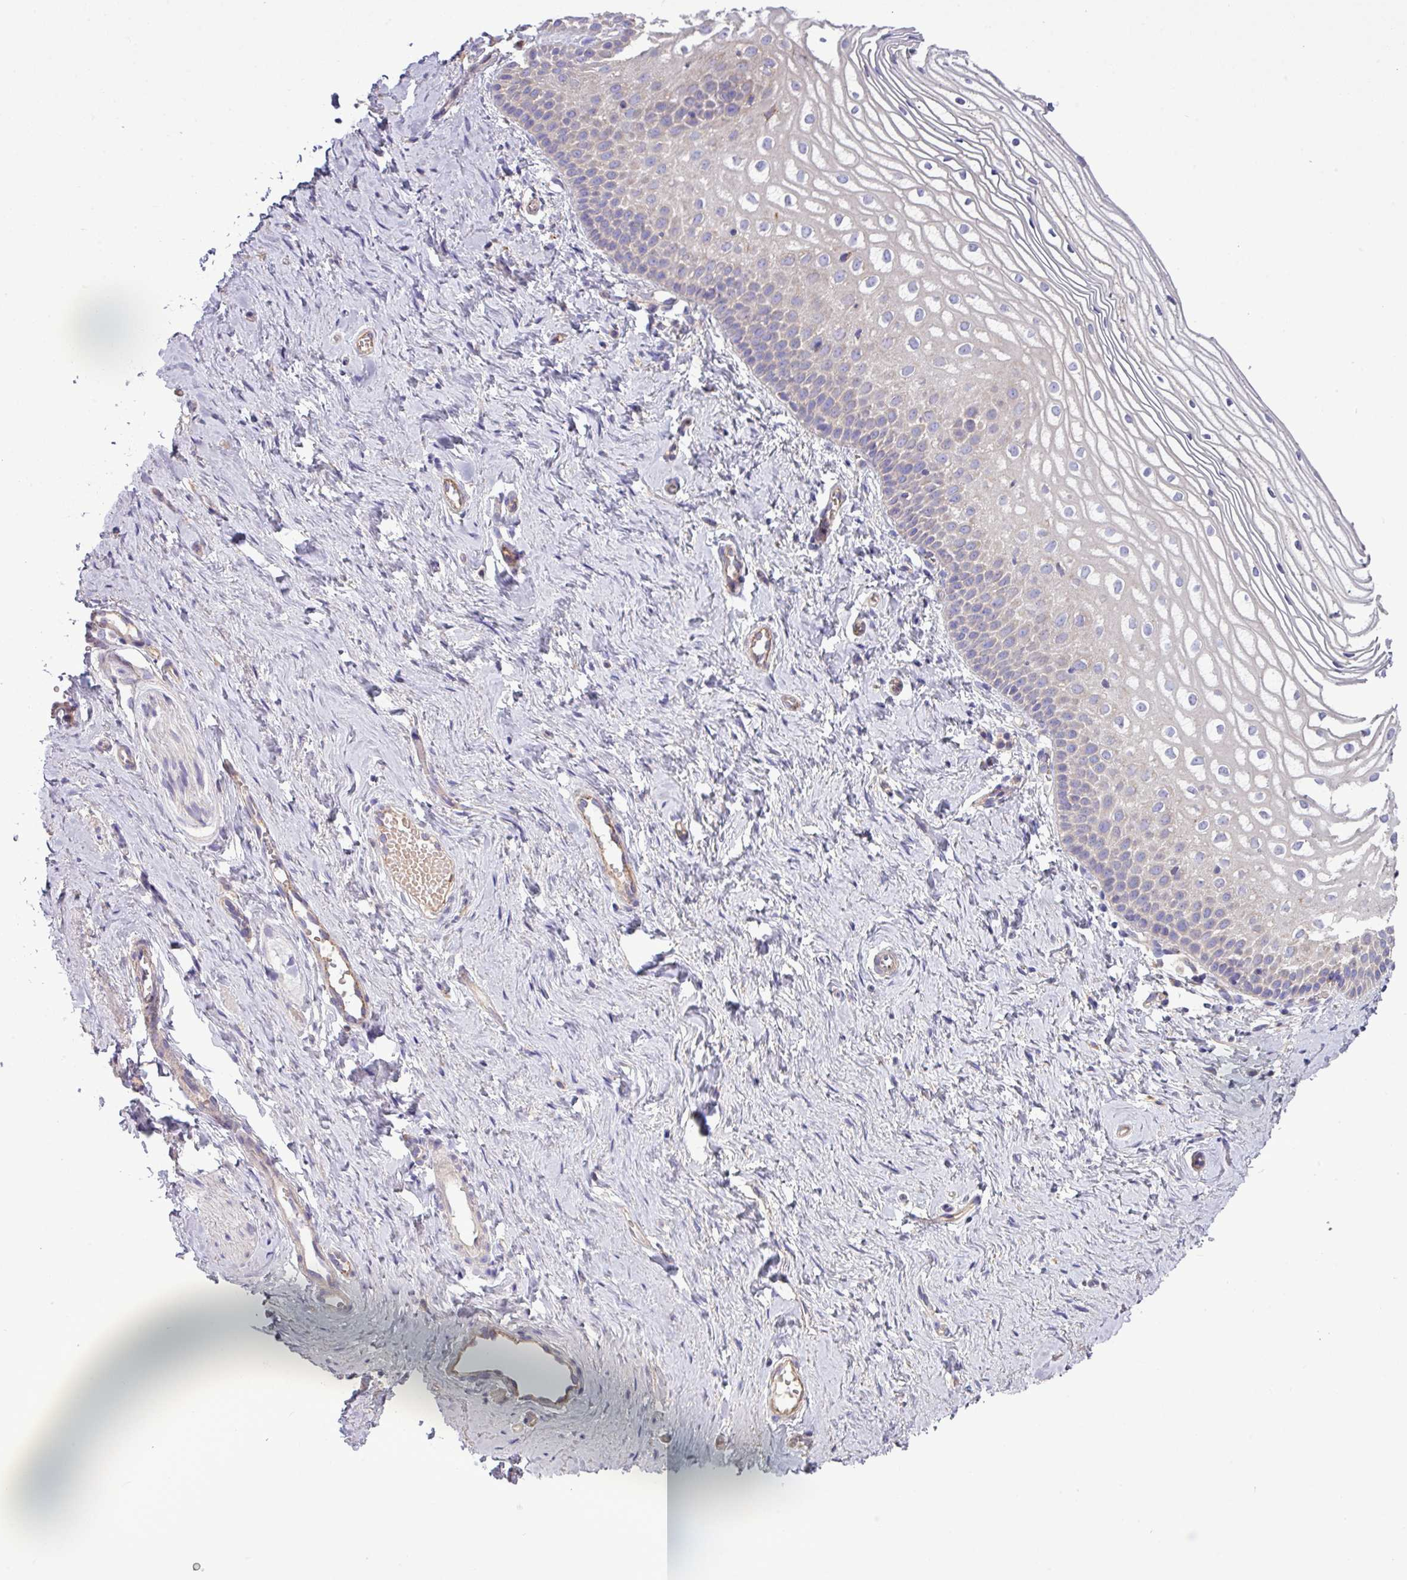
{"staining": {"intensity": "negative", "quantity": "none", "location": "none"}, "tissue": "vagina", "cell_type": "Squamous epithelial cells", "image_type": "normal", "snomed": [{"axis": "morphology", "description": "Normal tissue, NOS"}, {"axis": "topography", "description": "Vagina"}], "caption": "Immunohistochemistry of unremarkable human vagina exhibits no staining in squamous epithelial cells. Brightfield microscopy of immunohistochemistry stained with DAB (brown) and hematoxylin (blue), captured at high magnification.", "gene": "PPM1J", "patient": {"sex": "female", "age": 56}}